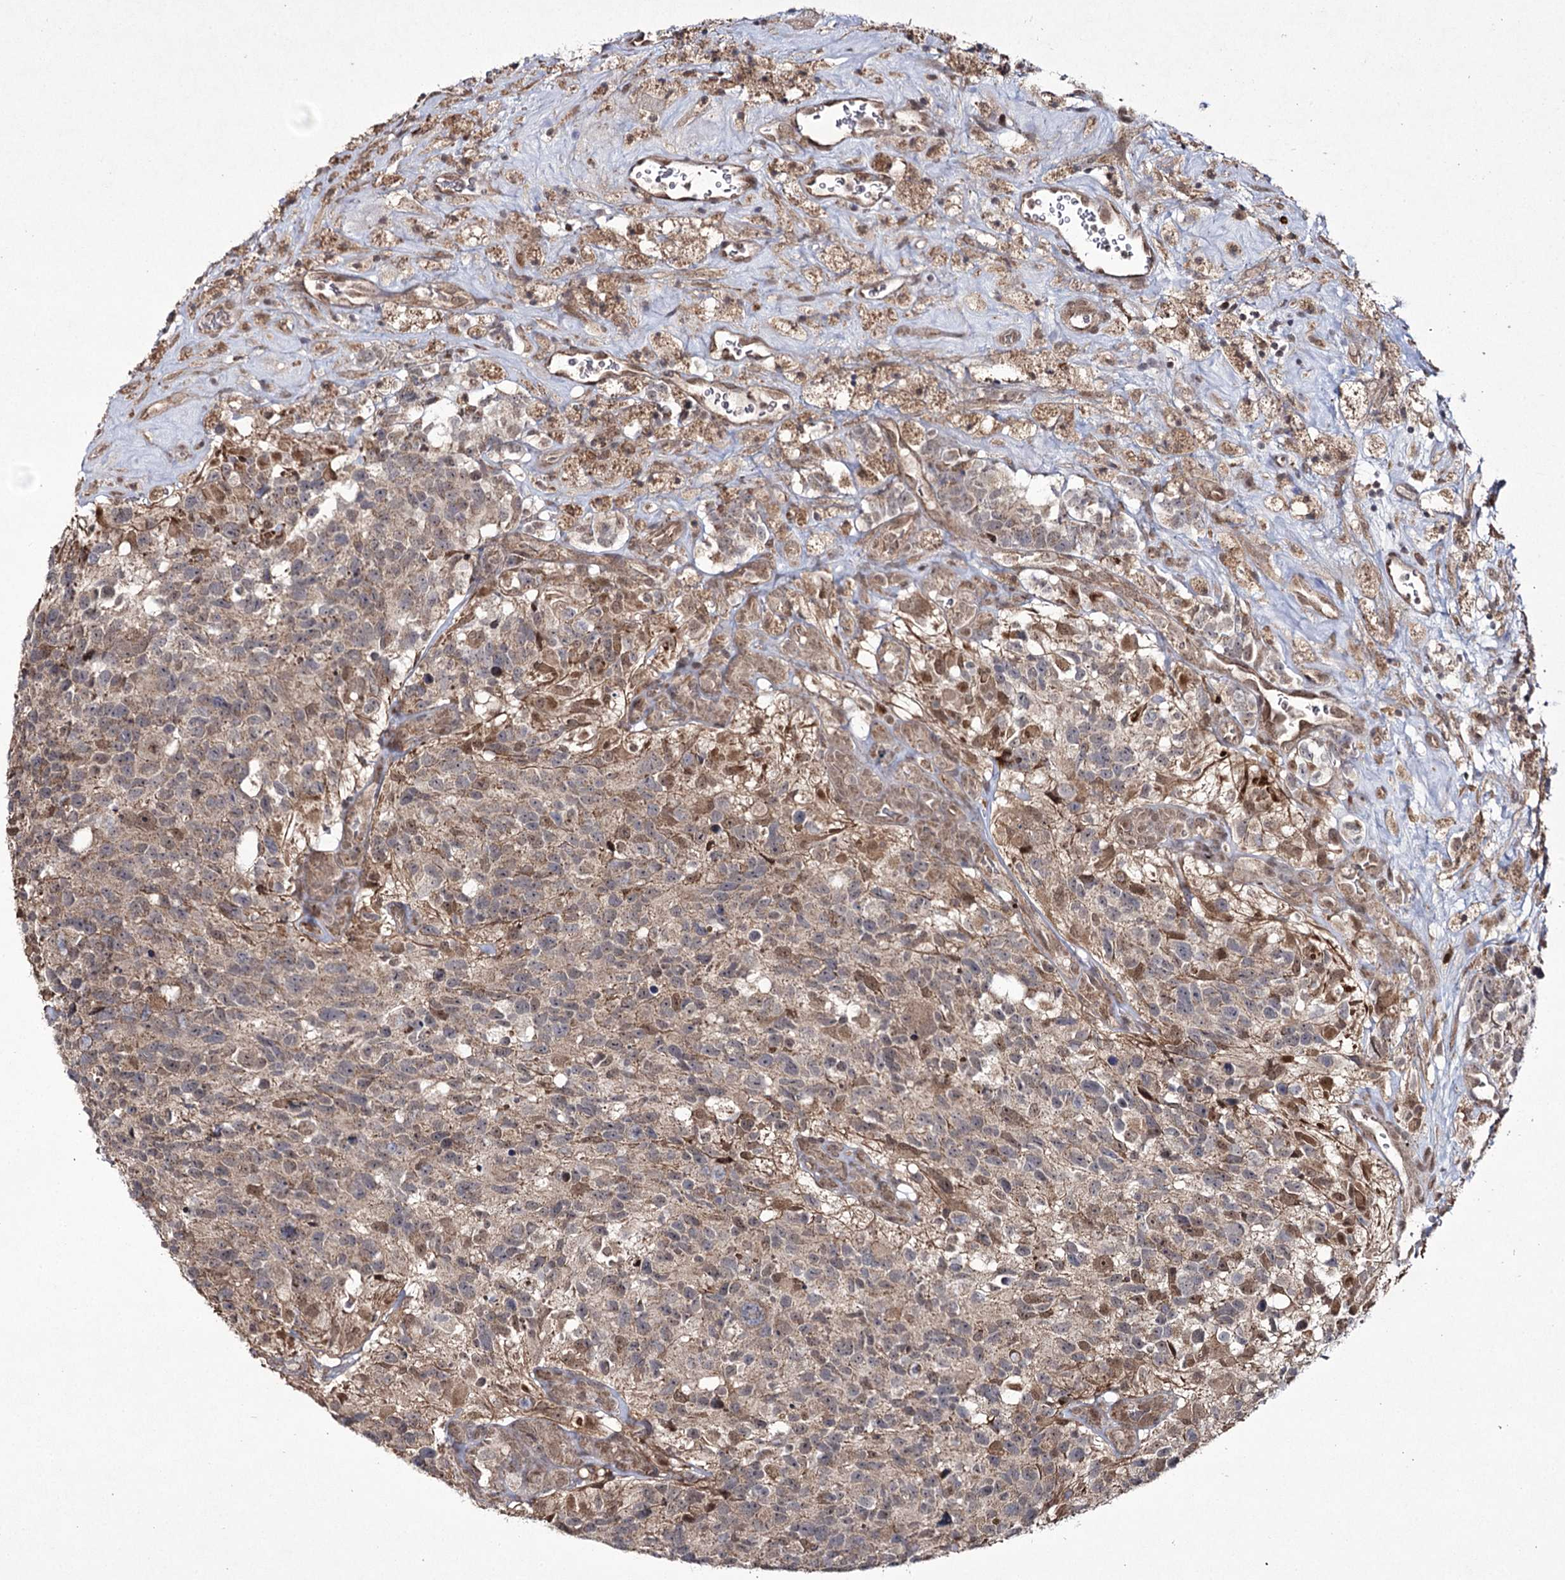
{"staining": {"intensity": "negative", "quantity": "none", "location": "none"}, "tissue": "glioma", "cell_type": "Tumor cells", "image_type": "cancer", "snomed": [{"axis": "morphology", "description": "Glioma, malignant, High grade"}, {"axis": "topography", "description": "Brain"}], "caption": "A micrograph of human malignant glioma (high-grade) is negative for staining in tumor cells.", "gene": "TRNT1", "patient": {"sex": "male", "age": 76}}